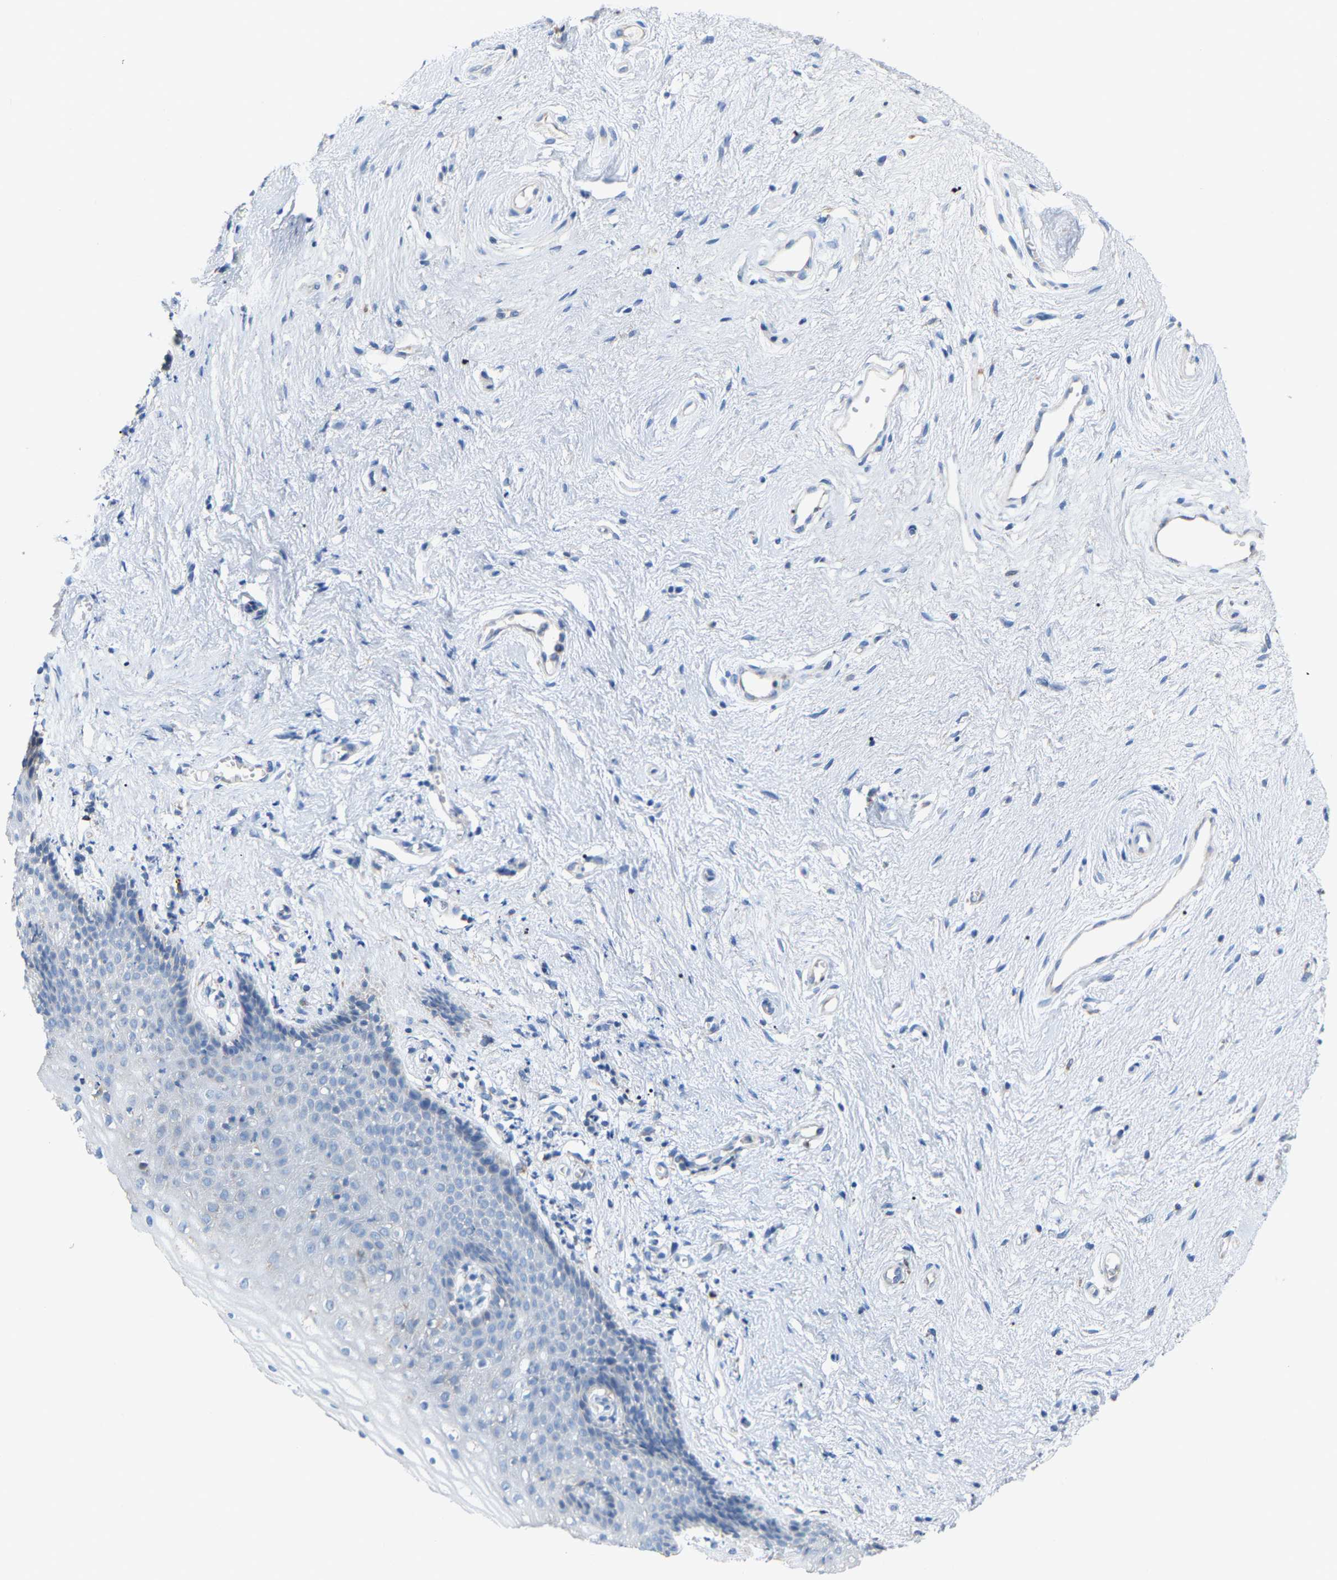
{"staining": {"intensity": "negative", "quantity": "none", "location": "none"}, "tissue": "vagina", "cell_type": "Squamous epithelial cells", "image_type": "normal", "snomed": [{"axis": "morphology", "description": "Normal tissue, NOS"}, {"axis": "topography", "description": "Vagina"}], "caption": "A high-resolution photomicrograph shows immunohistochemistry (IHC) staining of benign vagina, which reveals no significant positivity in squamous epithelial cells. (Brightfield microscopy of DAB (3,3'-diaminobenzidine) immunohistochemistry at high magnification).", "gene": "CROT", "patient": {"sex": "female", "age": 44}}